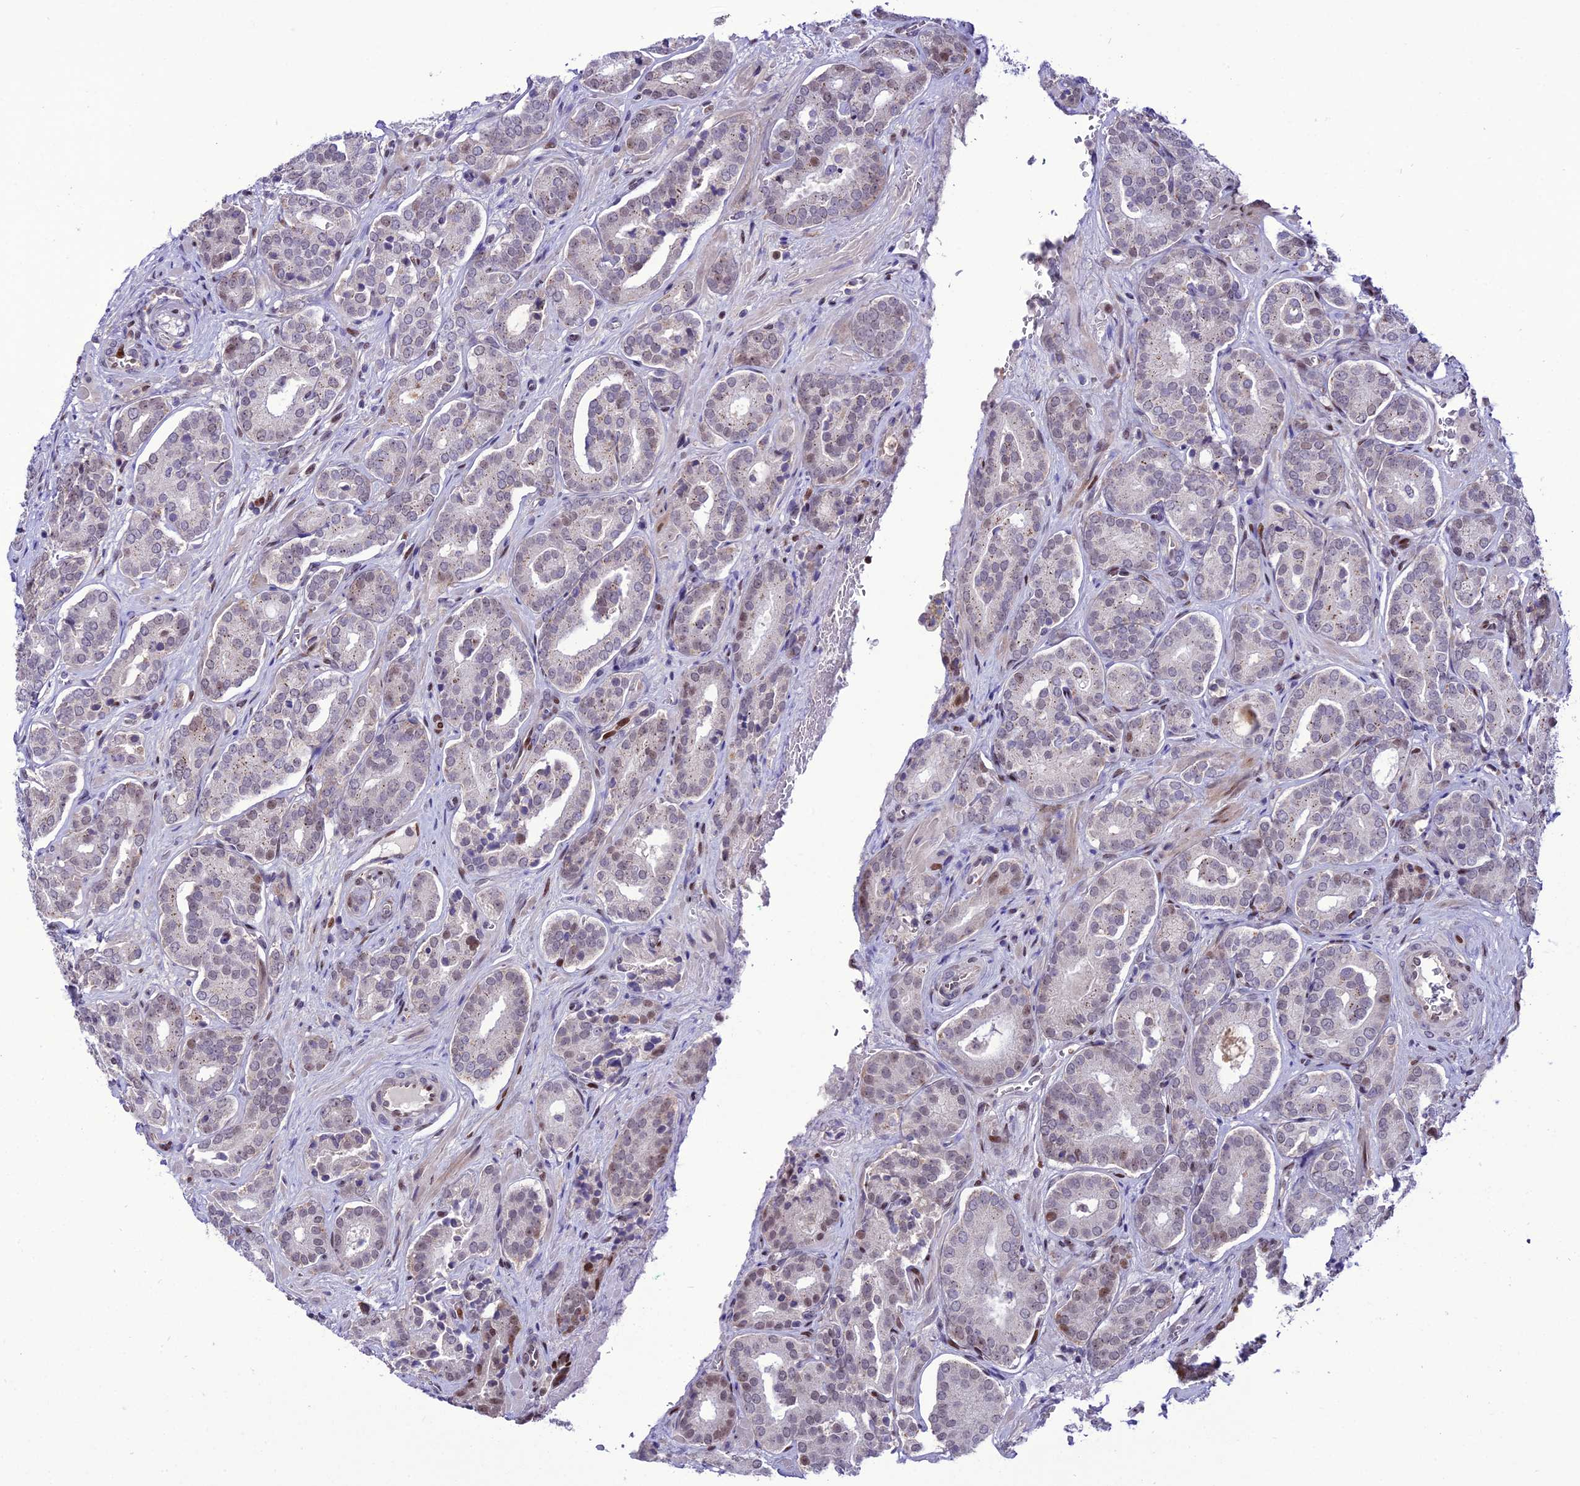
{"staining": {"intensity": "moderate", "quantity": "<25%", "location": "nuclear"}, "tissue": "prostate cancer", "cell_type": "Tumor cells", "image_type": "cancer", "snomed": [{"axis": "morphology", "description": "Adenocarcinoma, High grade"}, {"axis": "topography", "description": "Prostate"}], "caption": "The micrograph demonstrates a brown stain indicating the presence of a protein in the nuclear of tumor cells in high-grade adenocarcinoma (prostate). (Brightfield microscopy of DAB IHC at high magnification).", "gene": "ZNF707", "patient": {"sex": "male", "age": 66}}